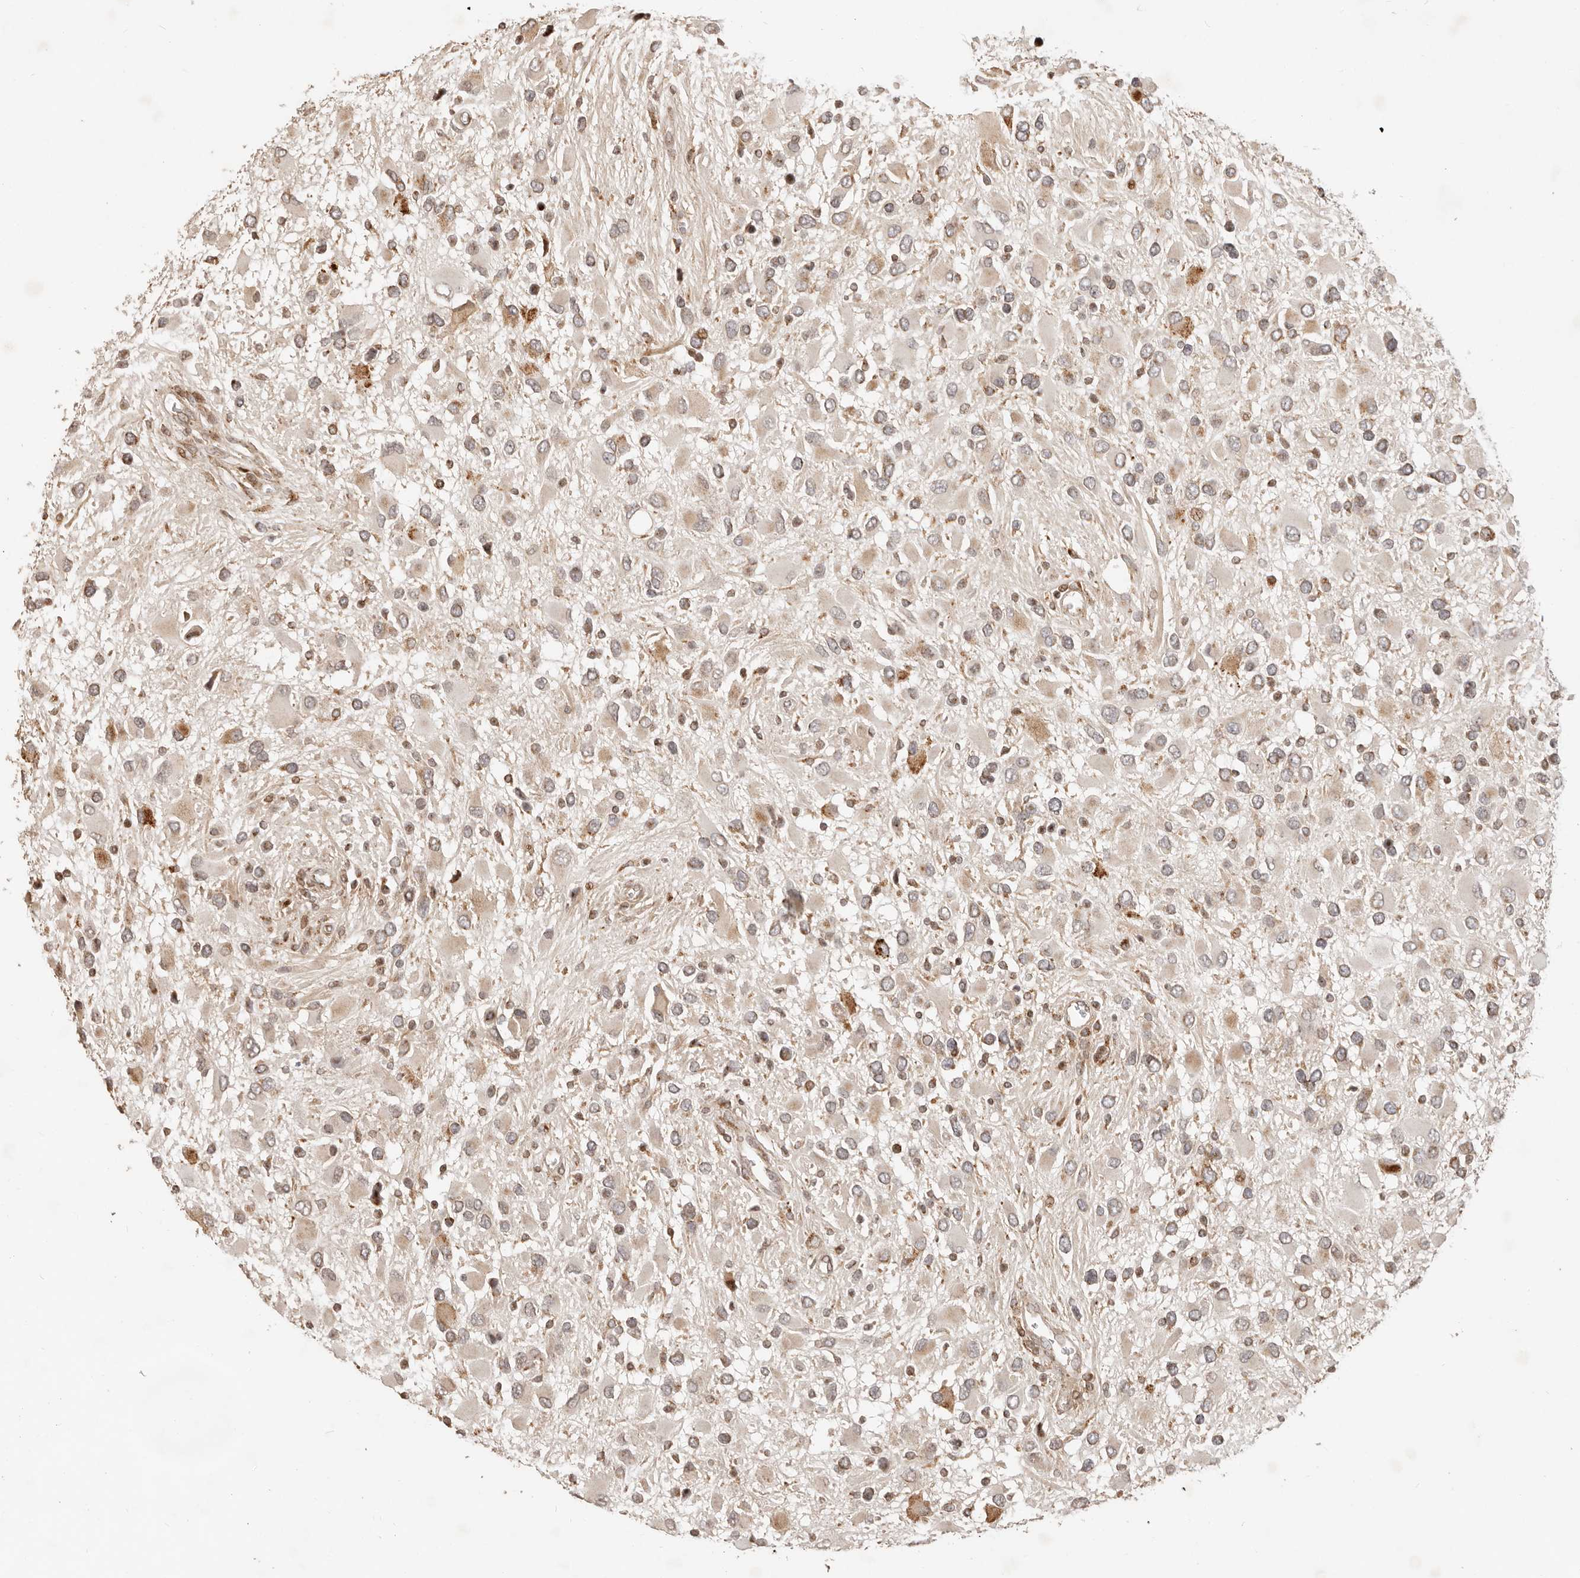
{"staining": {"intensity": "negative", "quantity": "none", "location": "none"}, "tissue": "glioma", "cell_type": "Tumor cells", "image_type": "cancer", "snomed": [{"axis": "morphology", "description": "Glioma, malignant, High grade"}, {"axis": "topography", "description": "Brain"}], "caption": "Human malignant high-grade glioma stained for a protein using IHC exhibits no positivity in tumor cells.", "gene": "TRIM4", "patient": {"sex": "male", "age": 53}}